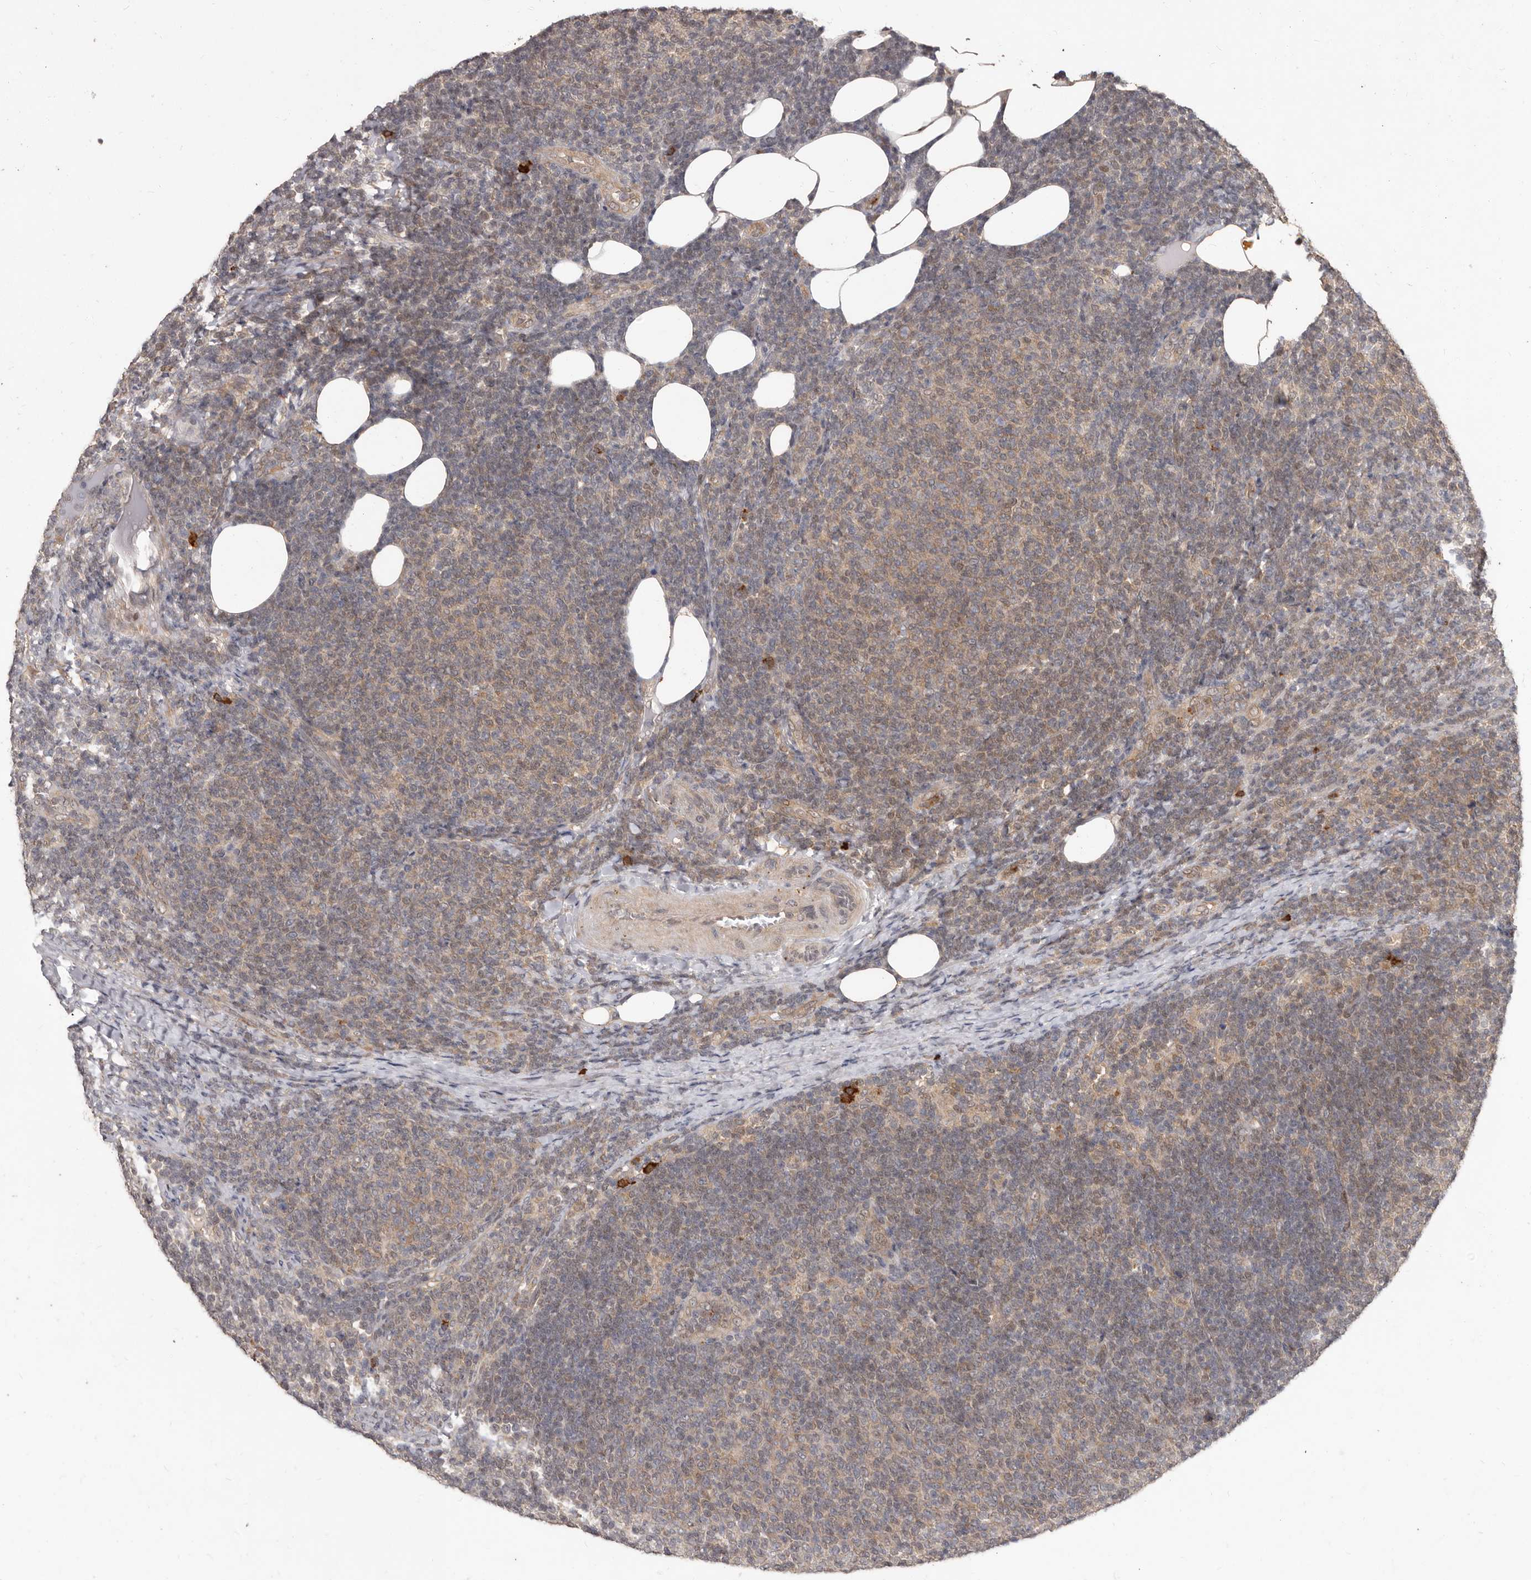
{"staining": {"intensity": "weak", "quantity": "25%-75%", "location": "cytoplasmic/membranous"}, "tissue": "lymphoma", "cell_type": "Tumor cells", "image_type": "cancer", "snomed": [{"axis": "morphology", "description": "Malignant lymphoma, non-Hodgkin's type, Low grade"}, {"axis": "topography", "description": "Lymph node"}], "caption": "IHC of lymphoma shows low levels of weak cytoplasmic/membranous expression in about 25%-75% of tumor cells.", "gene": "ACLY", "patient": {"sex": "male", "age": 66}}